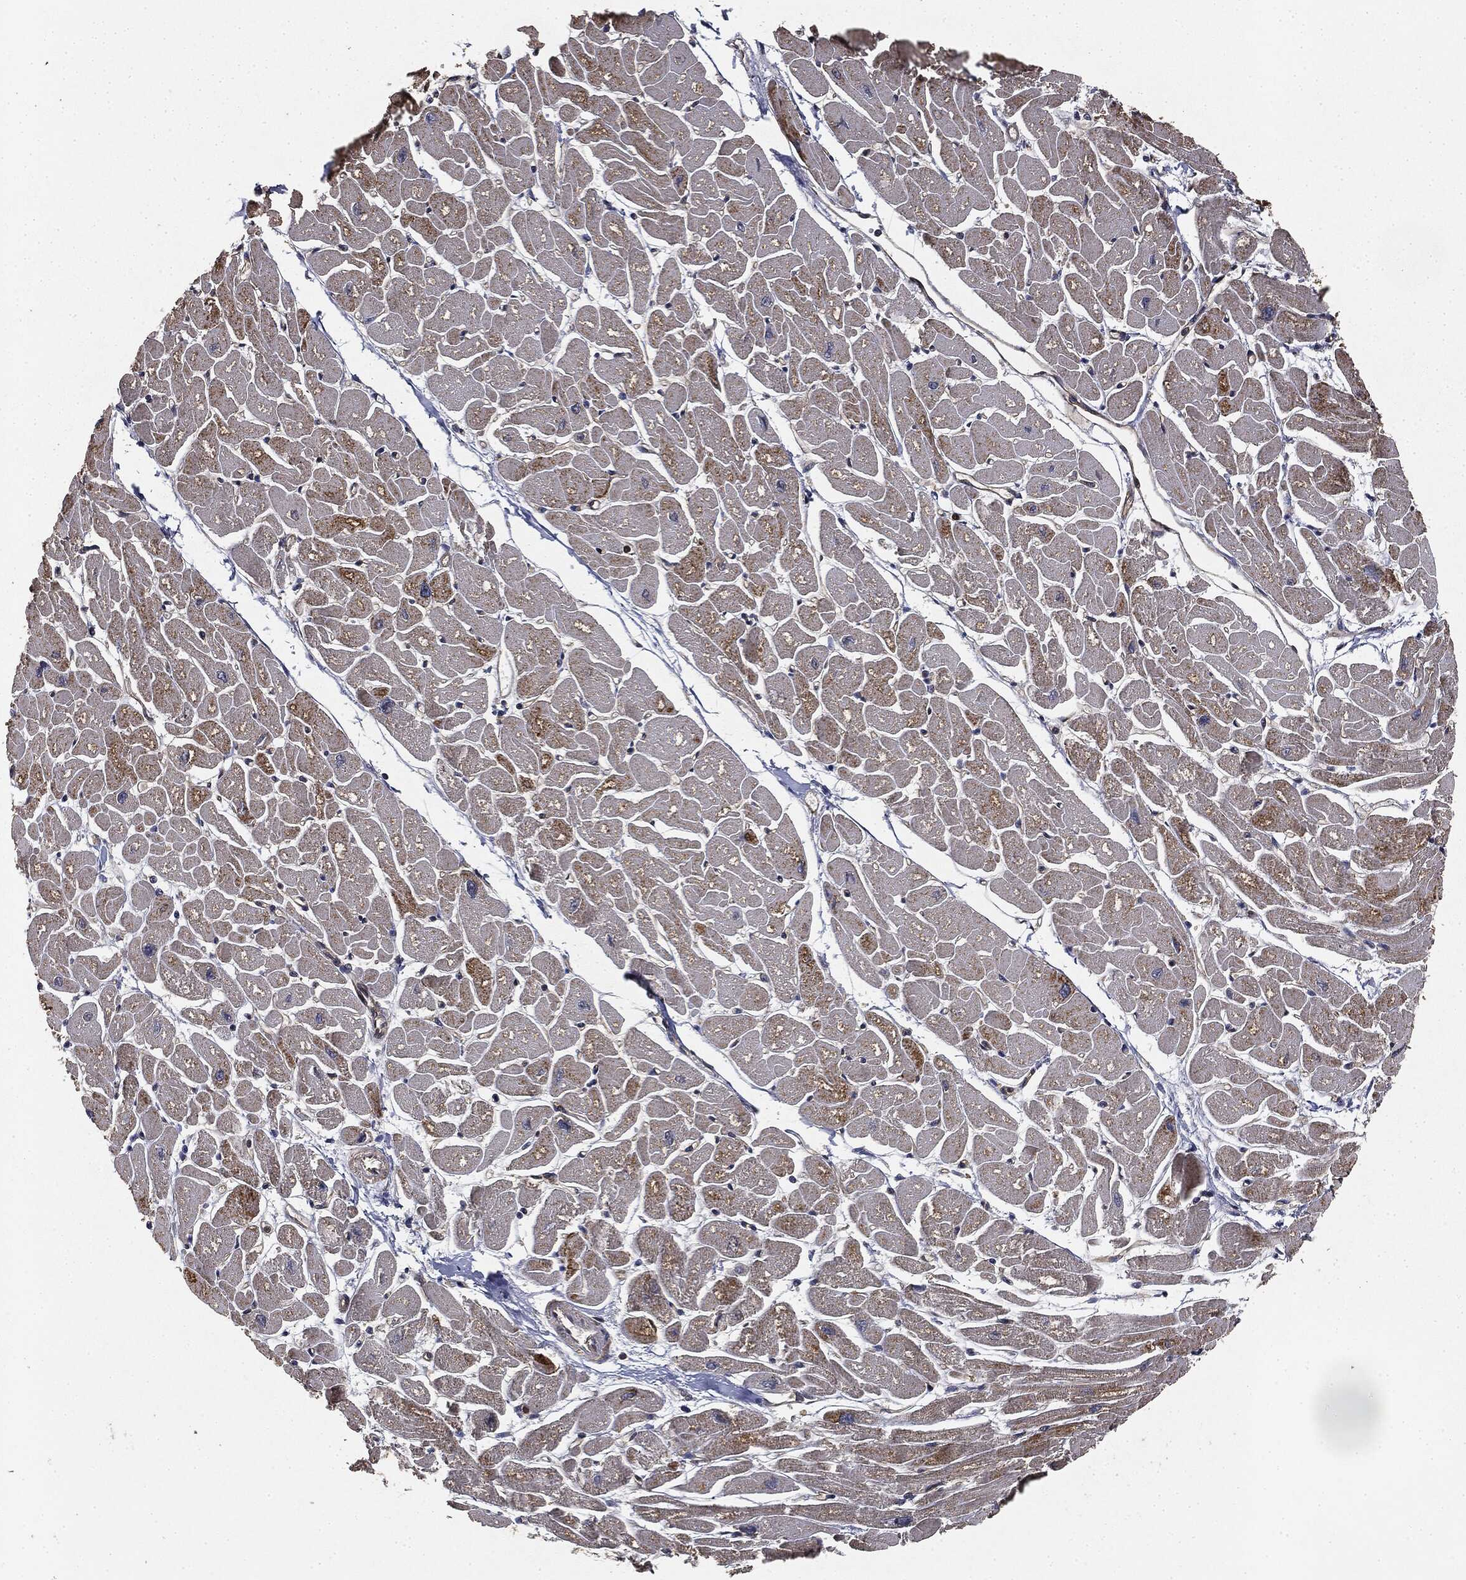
{"staining": {"intensity": "moderate", "quantity": "<25%", "location": "cytoplasmic/membranous"}, "tissue": "heart muscle", "cell_type": "Cardiomyocytes", "image_type": "normal", "snomed": [{"axis": "morphology", "description": "Normal tissue, NOS"}, {"axis": "topography", "description": "Heart"}], "caption": "A high-resolution photomicrograph shows immunohistochemistry staining of normal heart muscle, which demonstrates moderate cytoplasmic/membranous staining in about <25% of cardiomyocytes. (Brightfield microscopy of DAB IHC at high magnification).", "gene": "MIER2", "patient": {"sex": "male", "age": 57}}